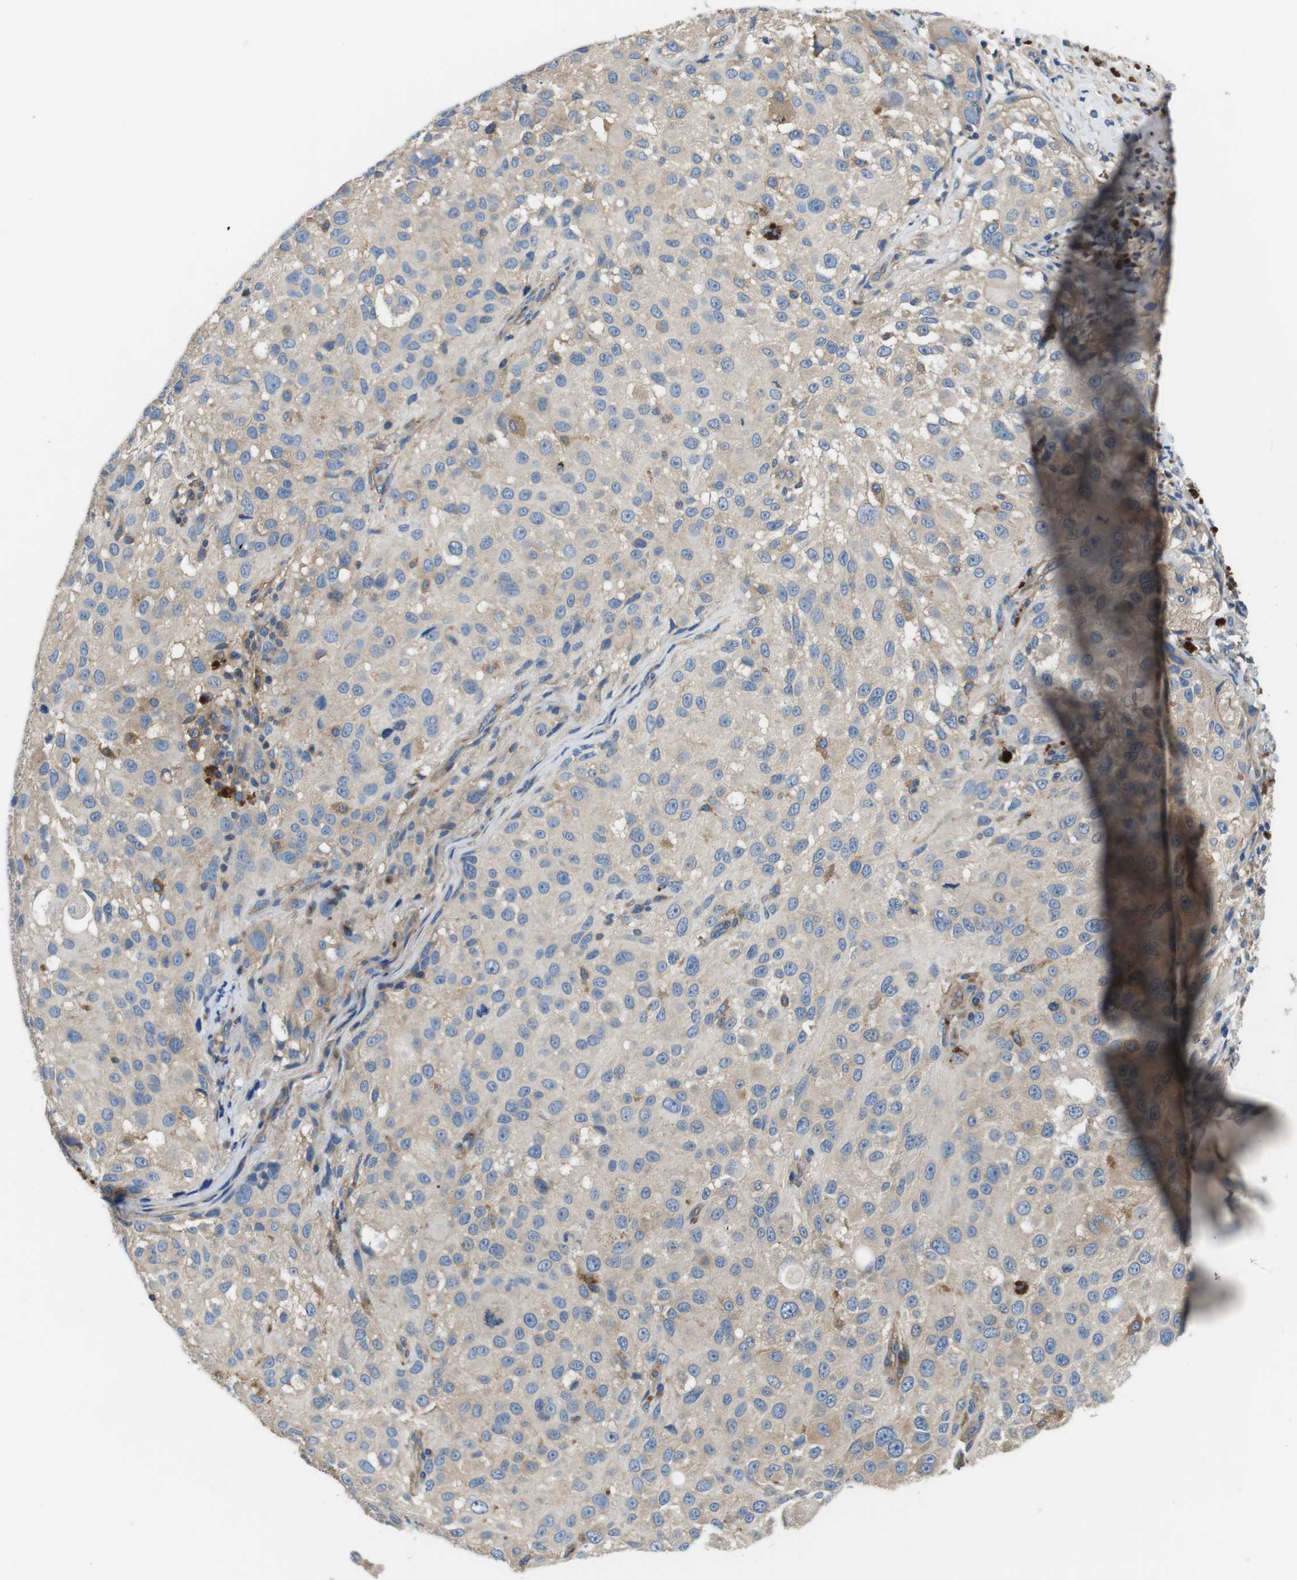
{"staining": {"intensity": "weak", "quantity": "25%-75%", "location": "cytoplasmic/membranous"}, "tissue": "melanoma", "cell_type": "Tumor cells", "image_type": "cancer", "snomed": [{"axis": "morphology", "description": "Necrosis, NOS"}, {"axis": "morphology", "description": "Malignant melanoma, NOS"}, {"axis": "topography", "description": "Skin"}], "caption": "Weak cytoplasmic/membranous staining for a protein is present in about 25%-75% of tumor cells of malignant melanoma using IHC.", "gene": "DENND4C", "patient": {"sex": "female", "age": 87}}